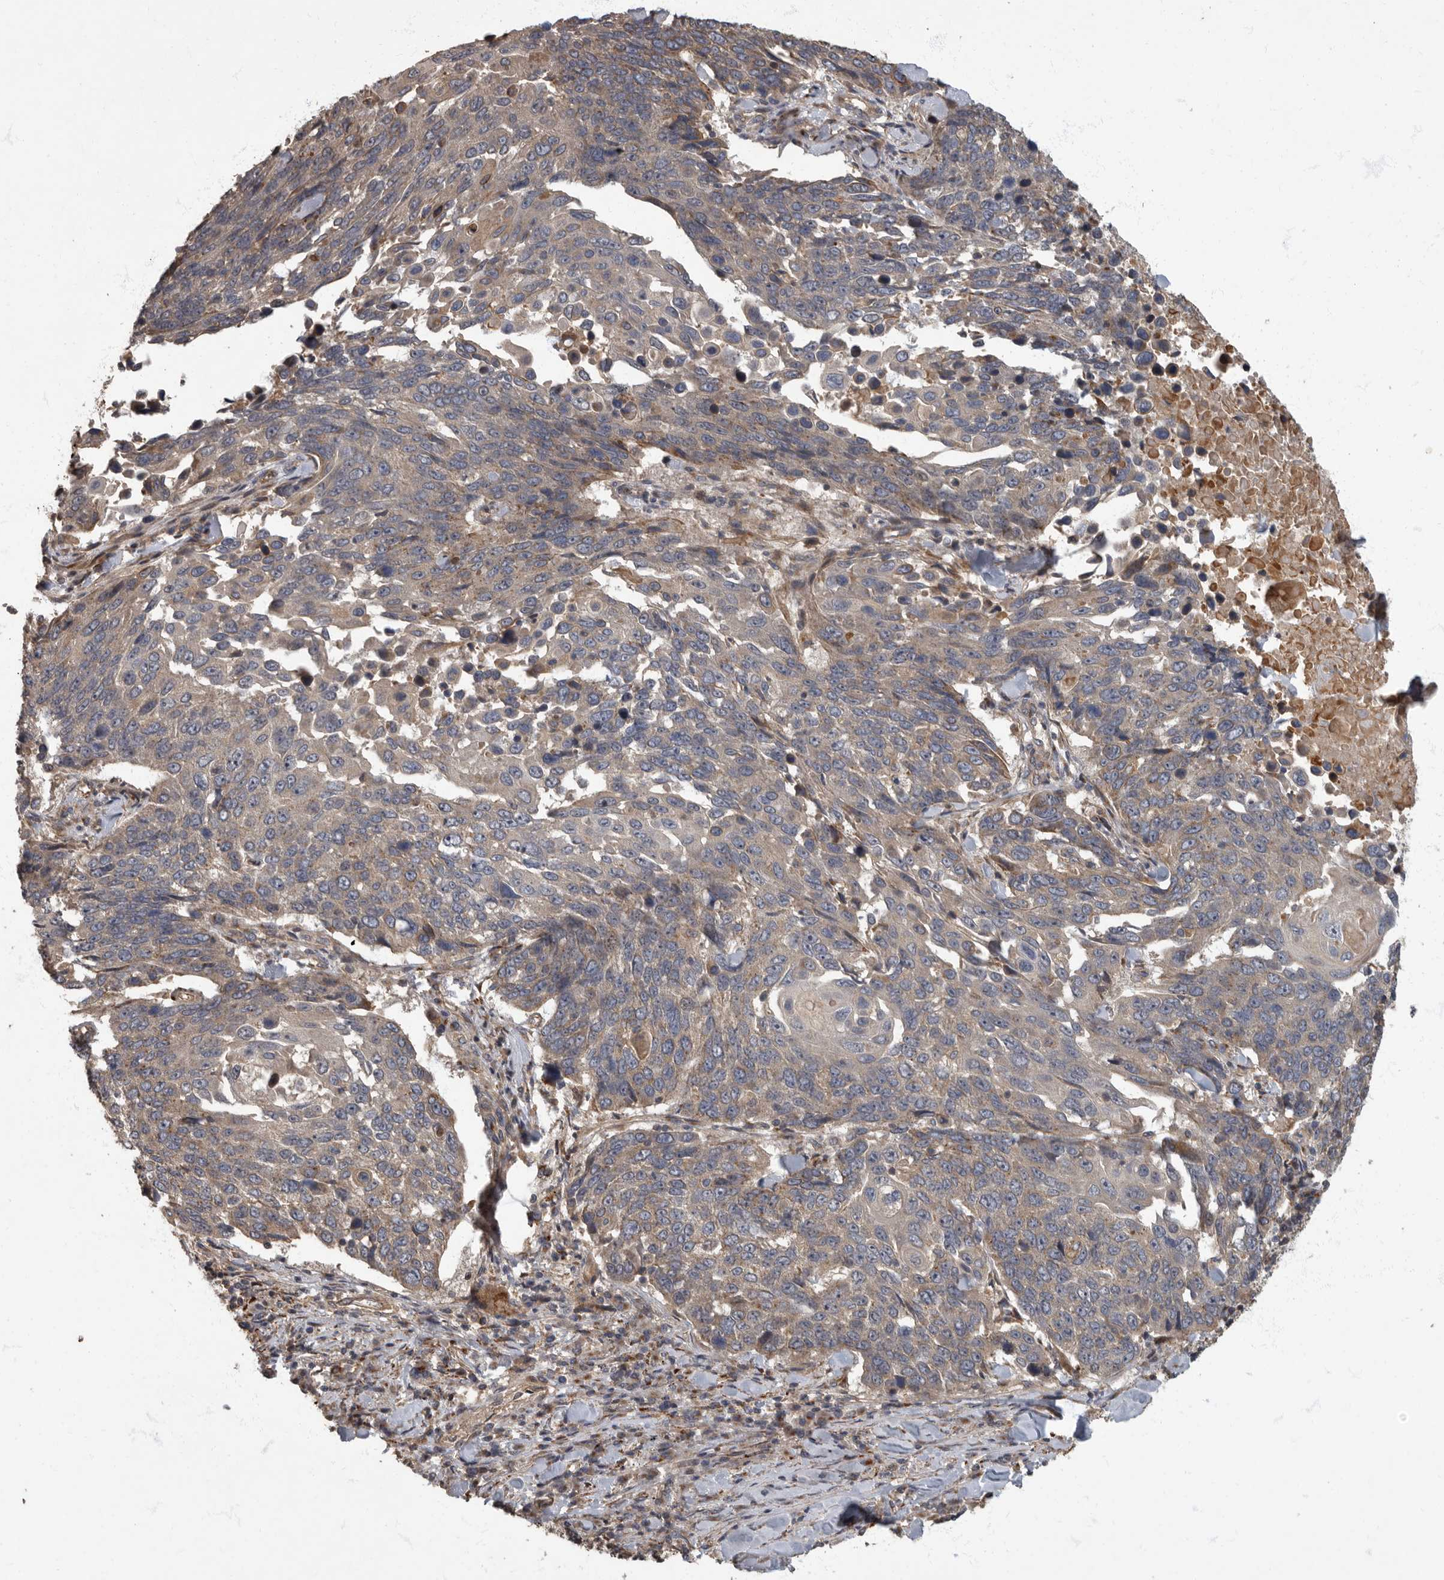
{"staining": {"intensity": "moderate", "quantity": "<25%", "location": "cytoplasmic/membranous"}, "tissue": "lung cancer", "cell_type": "Tumor cells", "image_type": "cancer", "snomed": [{"axis": "morphology", "description": "Squamous cell carcinoma, NOS"}, {"axis": "topography", "description": "Lung"}], "caption": "About <25% of tumor cells in lung squamous cell carcinoma reveal moderate cytoplasmic/membranous protein positivity as visualized by brown immunohistochemical staining.", "gene": "IQCK", "patient": {"sex": "male", "age": 66}}